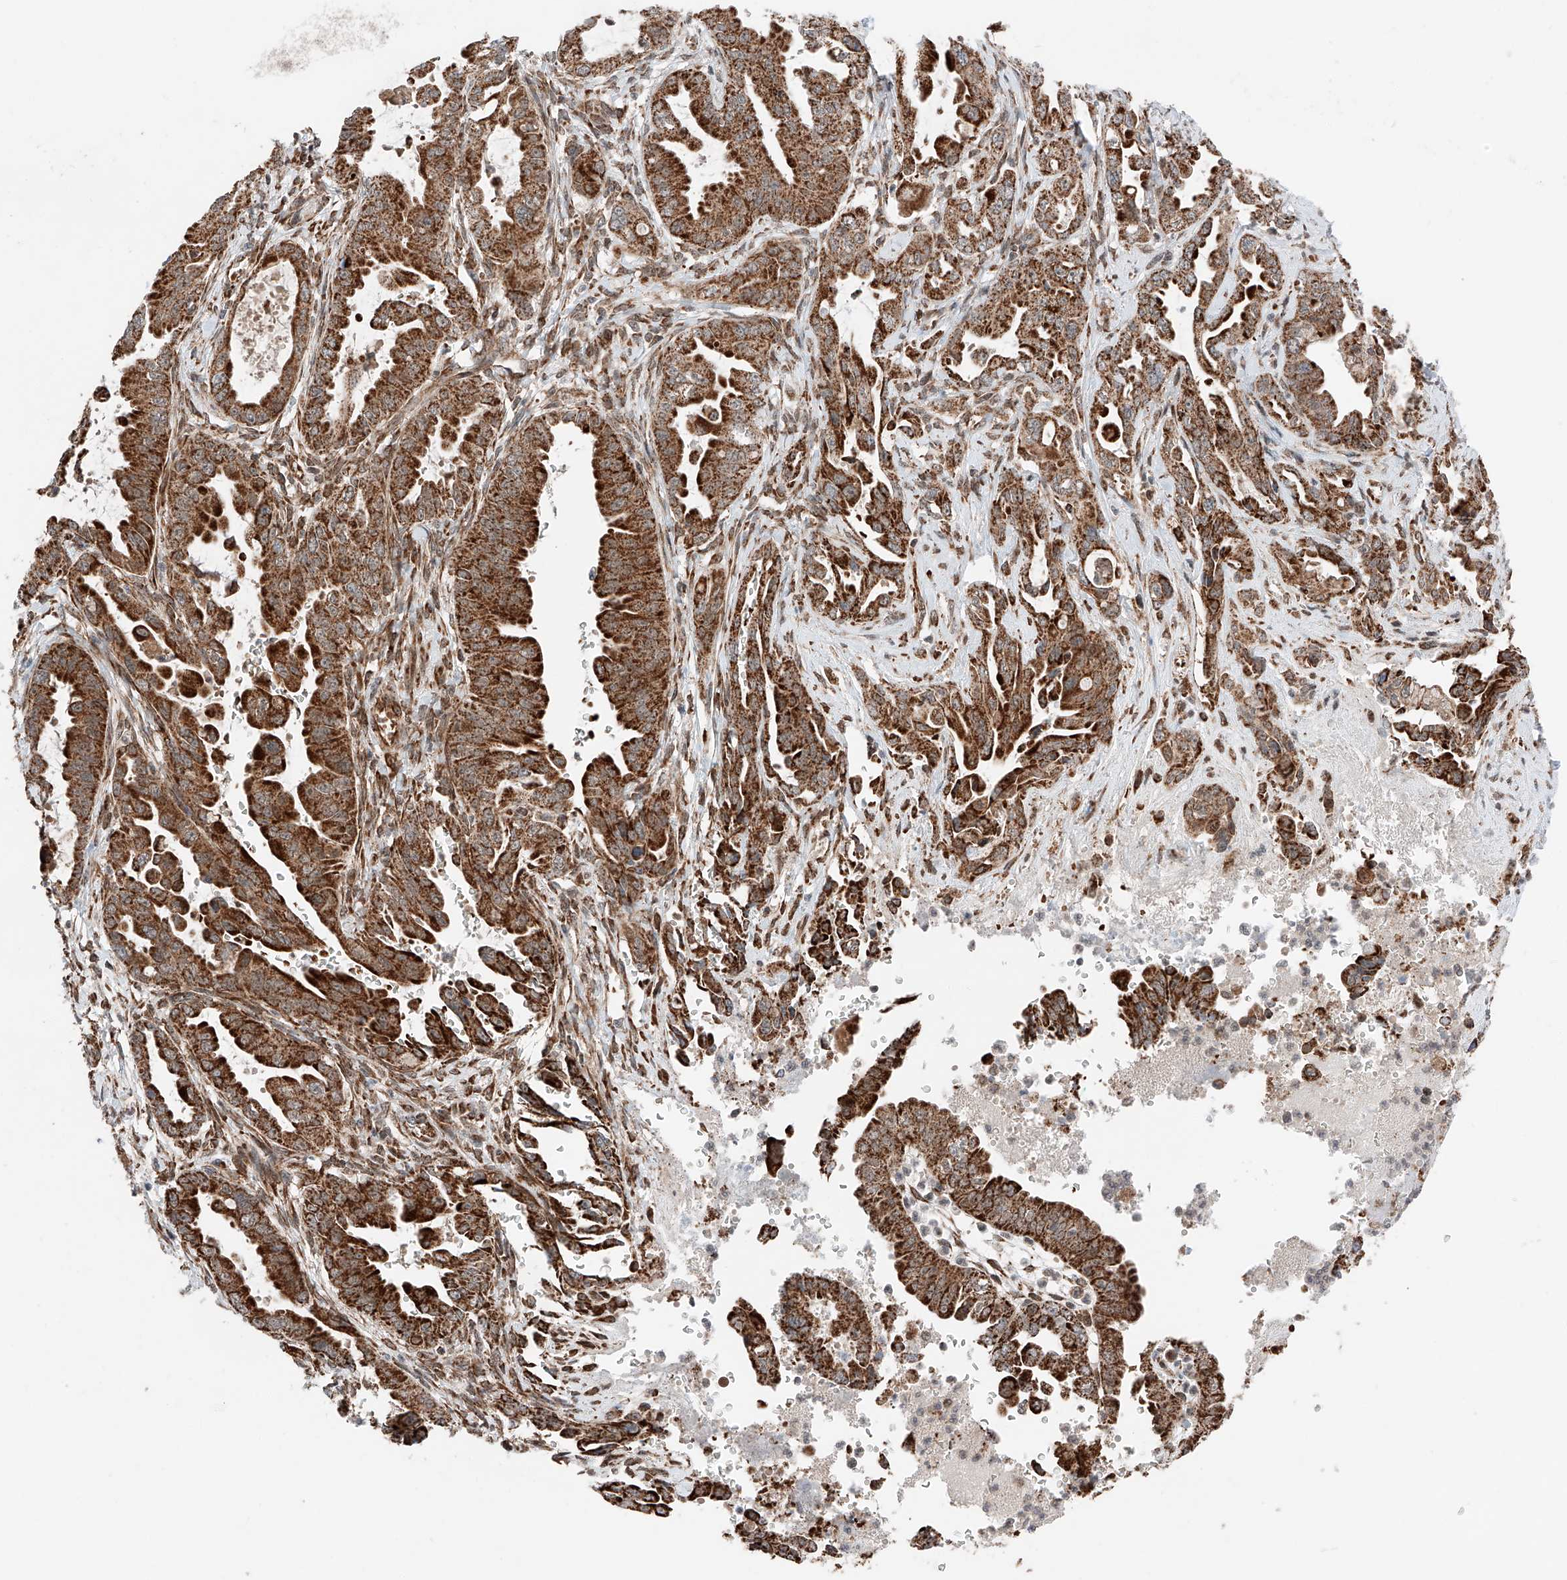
{"staining": {"intensity": "strong", "quantity": ">75%", "location": "cytoplasmic/membranous"}, "tissue": "pancreatic cancer", "cell_type": "Tumor cells", "image_type": "cancer", "snomed": [{"axis": "morphology", "description": "Adenocarcinoma, NOS"}, {"axis": "topography", "description": "Pancreas"}], "caption": "Pancreatic adenocarcinoma stained for a protein (brown) displays strong cytoplasmic/membranous positive staining in approximately >75% of tumor cells.", "gene": "ZSCAN29", "patient": {"sex": "male", "age": 70}}